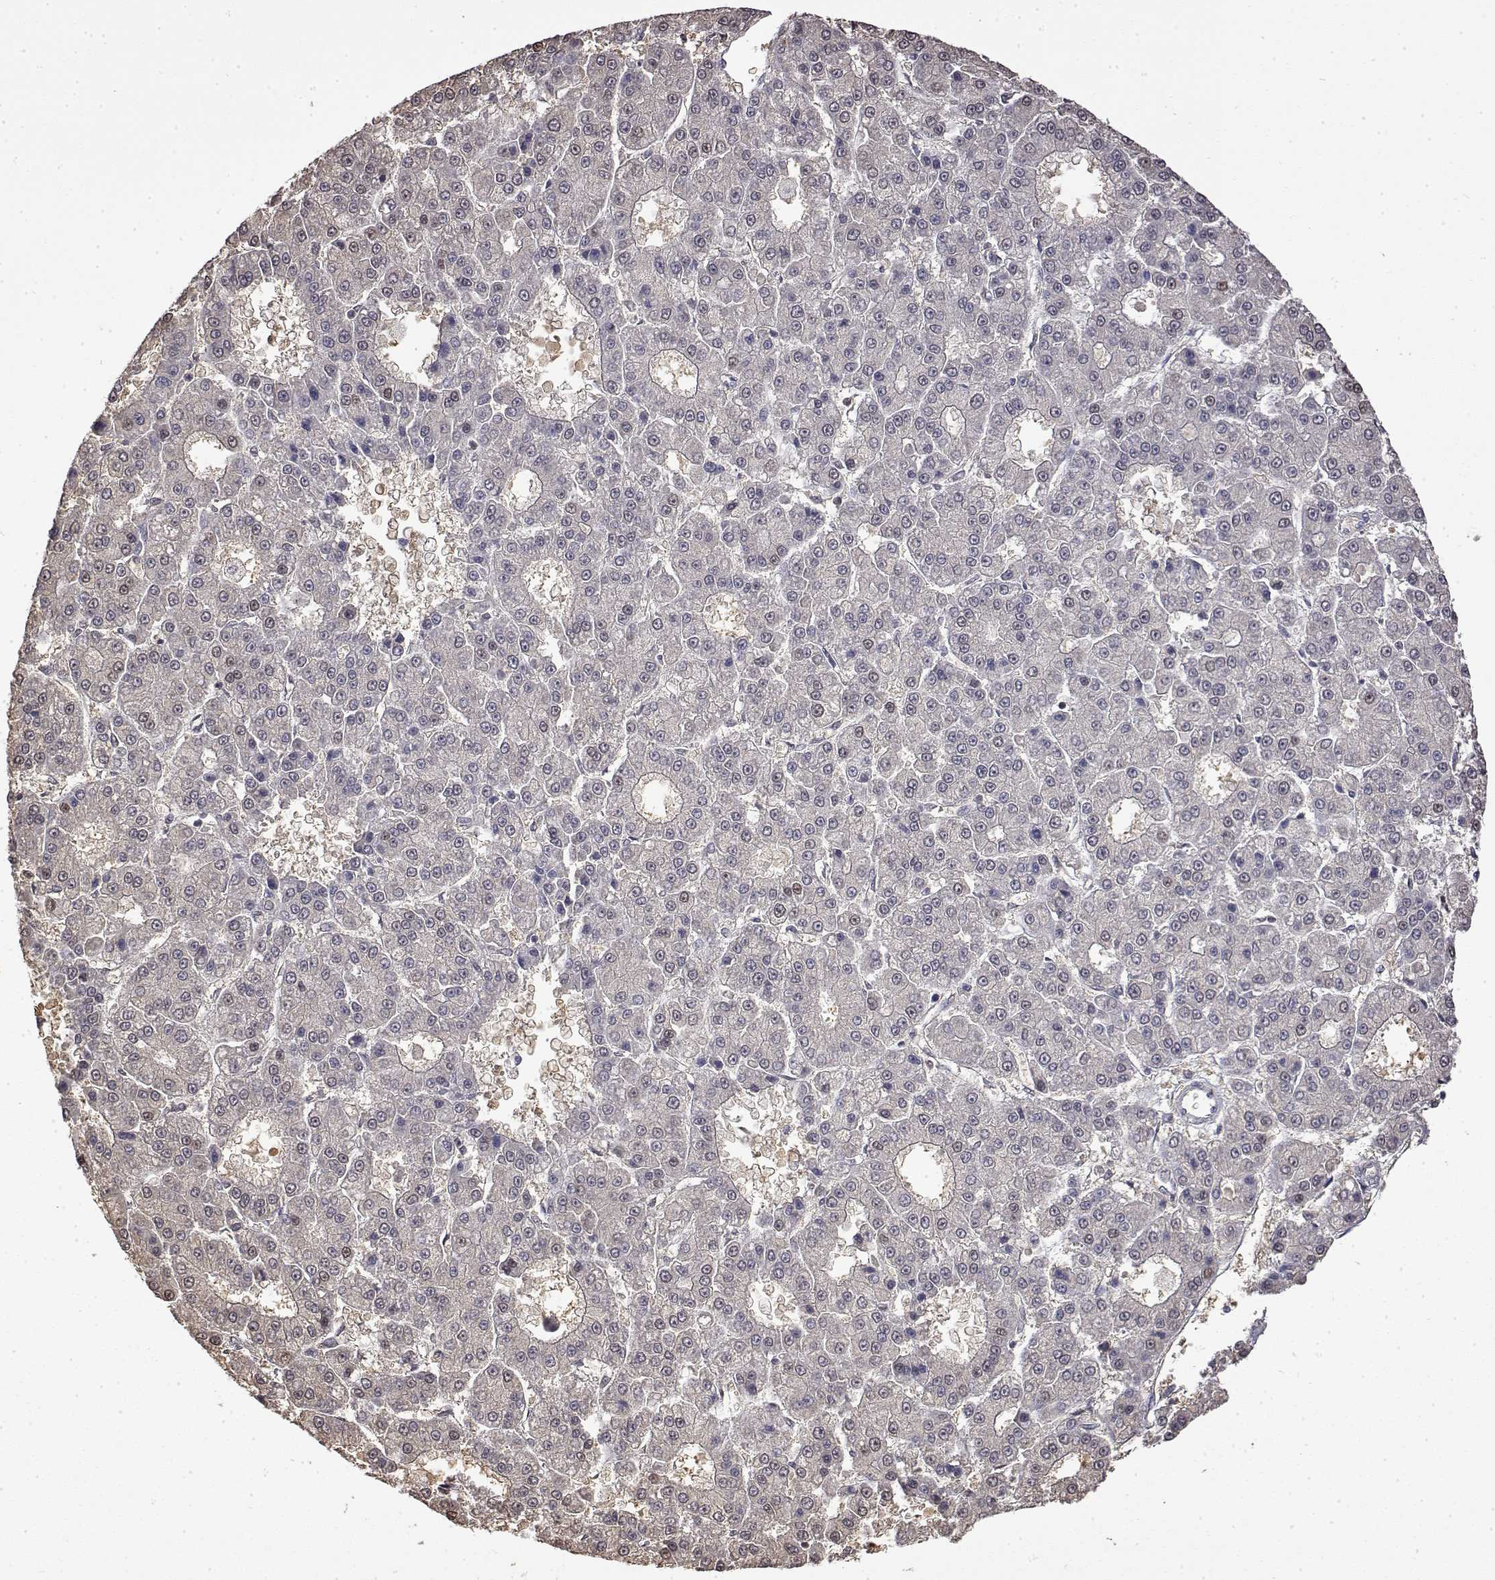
{"staining": {"intensity": "weak", "quantity": "<25%", "location": "nuclear"}, "tissue": "liver cancer", "cell_type": "Tumor cells", "image_type": "cancer", "snomed": [{"axis": "morphology", "description": "Carcinoma, Hepatocellular, NOS"}, {"axis": "topography", "description": "Liver"}], "caption": "DAB (3,3'-diaminobenzidine) immunohistochemical staining of human hepatocellular carcinoma (liver) shows no significant expression in tumor cells.", "gene": "TPI1", "patient": {"sex": "male", "age": 70}}